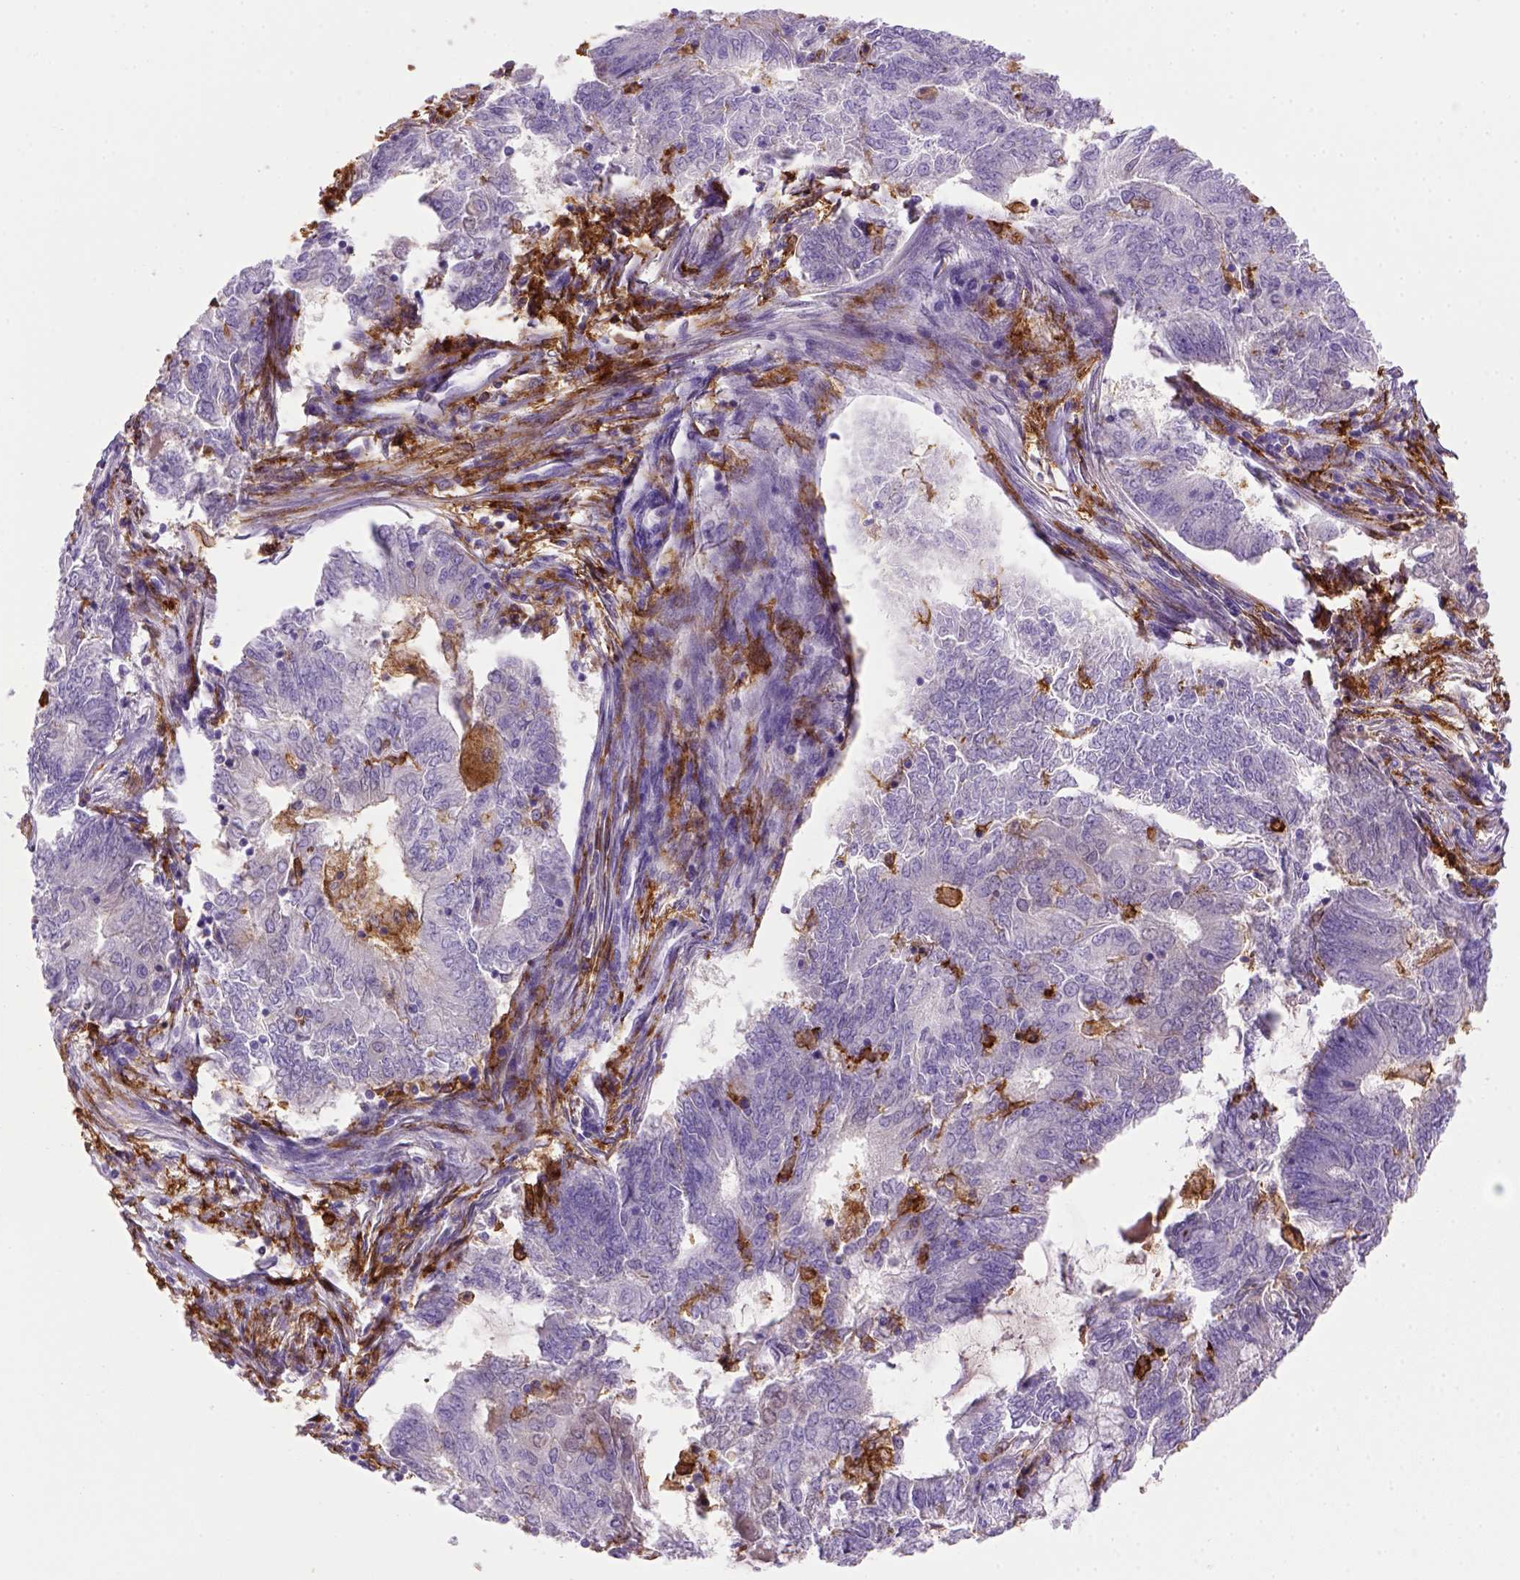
{"staining": {"intensity": "negative", "quantity": "none", "location": "none"}, "tissue": "endometrial cancer", "cell_type": "Tumor cells", "image_type": "cancer", "snomed": [{"axis": "morphology", "description": "Adenocarcinoma, NOS"}, {"axis": "topography", "description": "Endometrium"}], "caption": "This micrograph is of endometrial adenocarcinoma stained with immunohistochemistry (IHC) to label a protein in brown with the nuclei are counter-stained blue. There is no positivity in tumor cells. Brightfield microscopy of immunohistochemistry (IHC) stained with DAB (3,3'-diaminobenzidine) (brown) and hematoxylin (blue), captured at high magnification.", "gene": "CD14", "patient": {"sex": "female", "age": 62}}